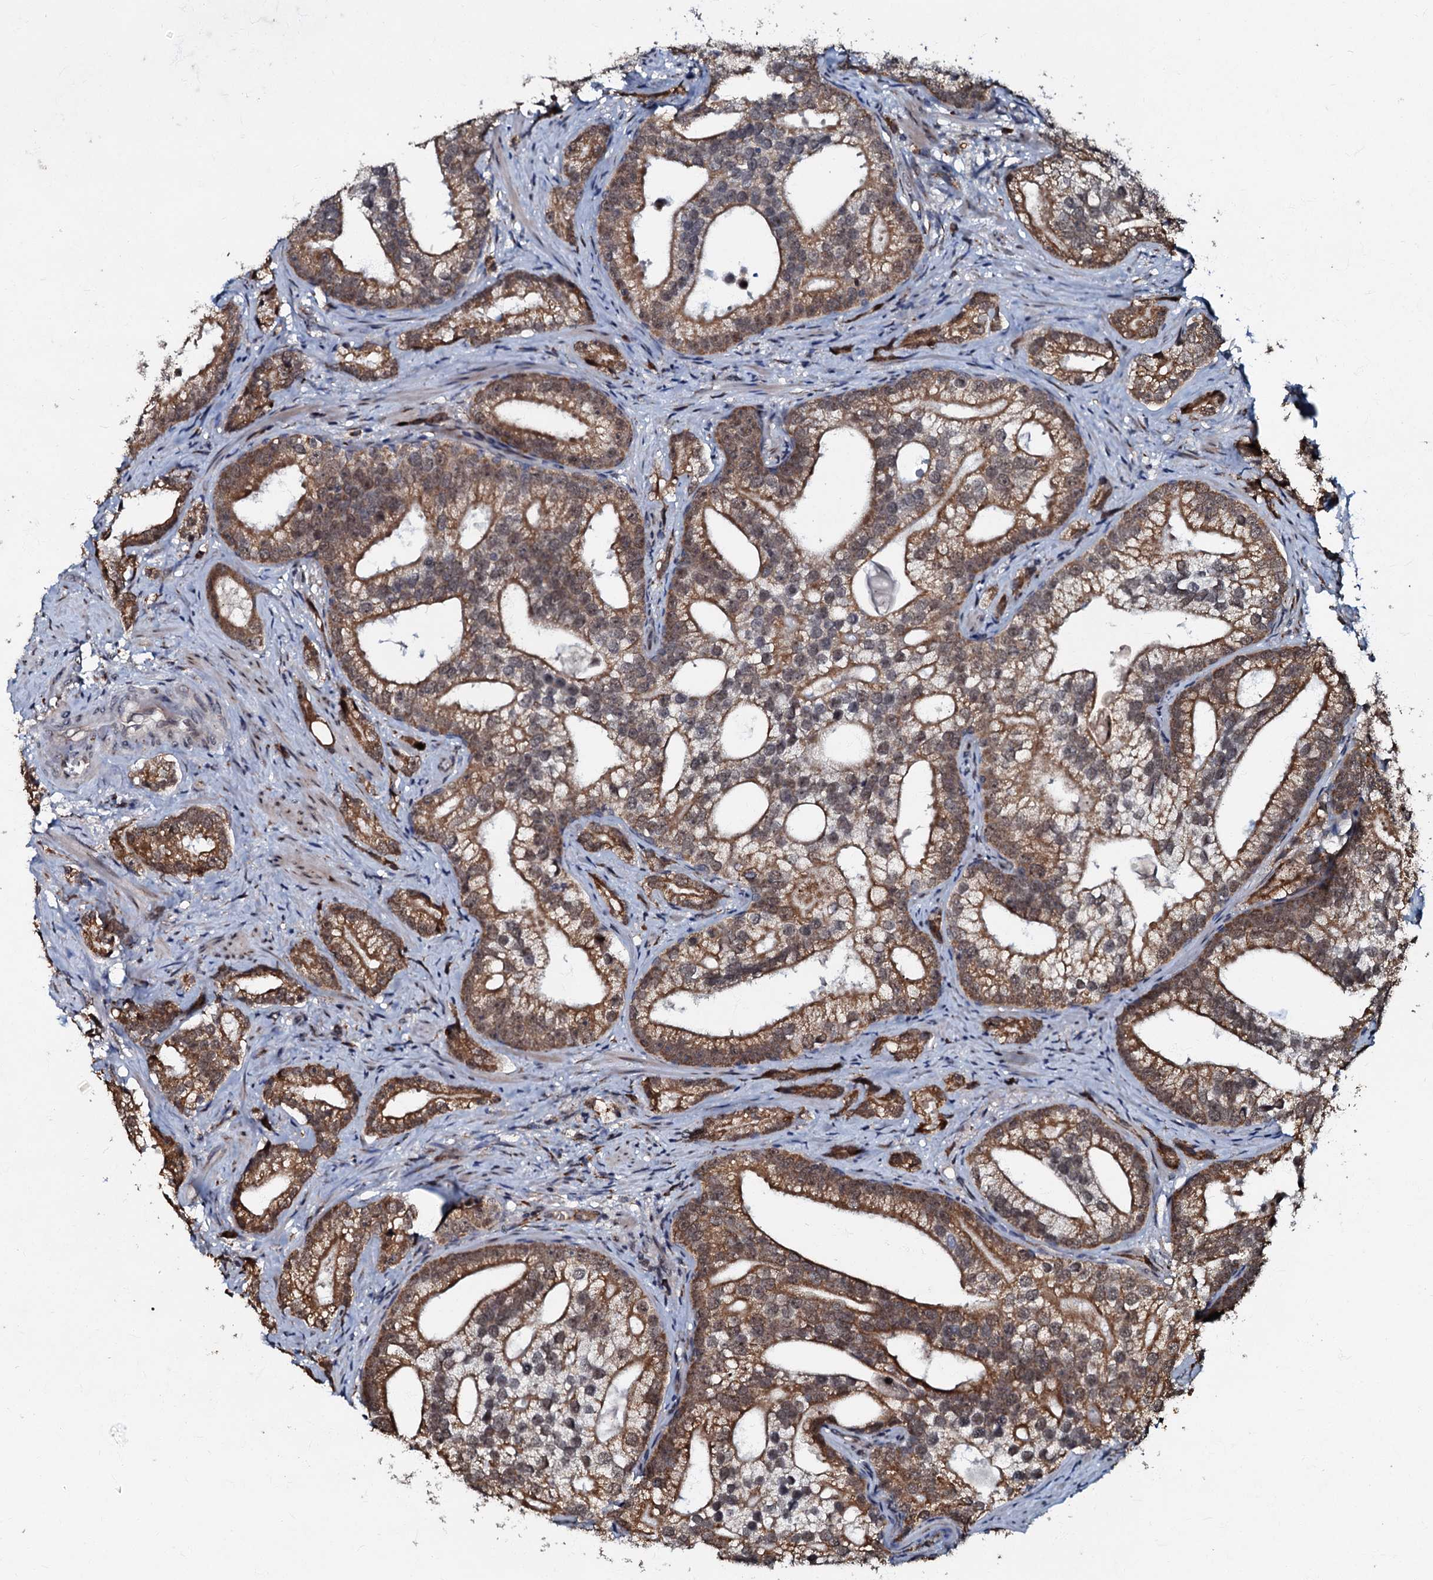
{"staining": {"intensity": "strong", "quantity": ">75%", "location": "cytoplasmic/membranous,nuclear"}, "tissue": "prostate cancer", "cell_type": "Tumor cells", "image_type": "cancer", "snomed": [{"axis": "morphology", "description": "Adenocarcinoma, High grade"}, {"axis": "topography", "description": "Prostate"}], "caption": "Human prostate cancer (high-grade adenocarcinoma) stained for a protein (brown) shows strong cytoplasmic/membranous and nuclear positive positivity in about >75% of tumor cells.", "gene": "C18orf32", "patient": {"sex": "male", "age": 75}}